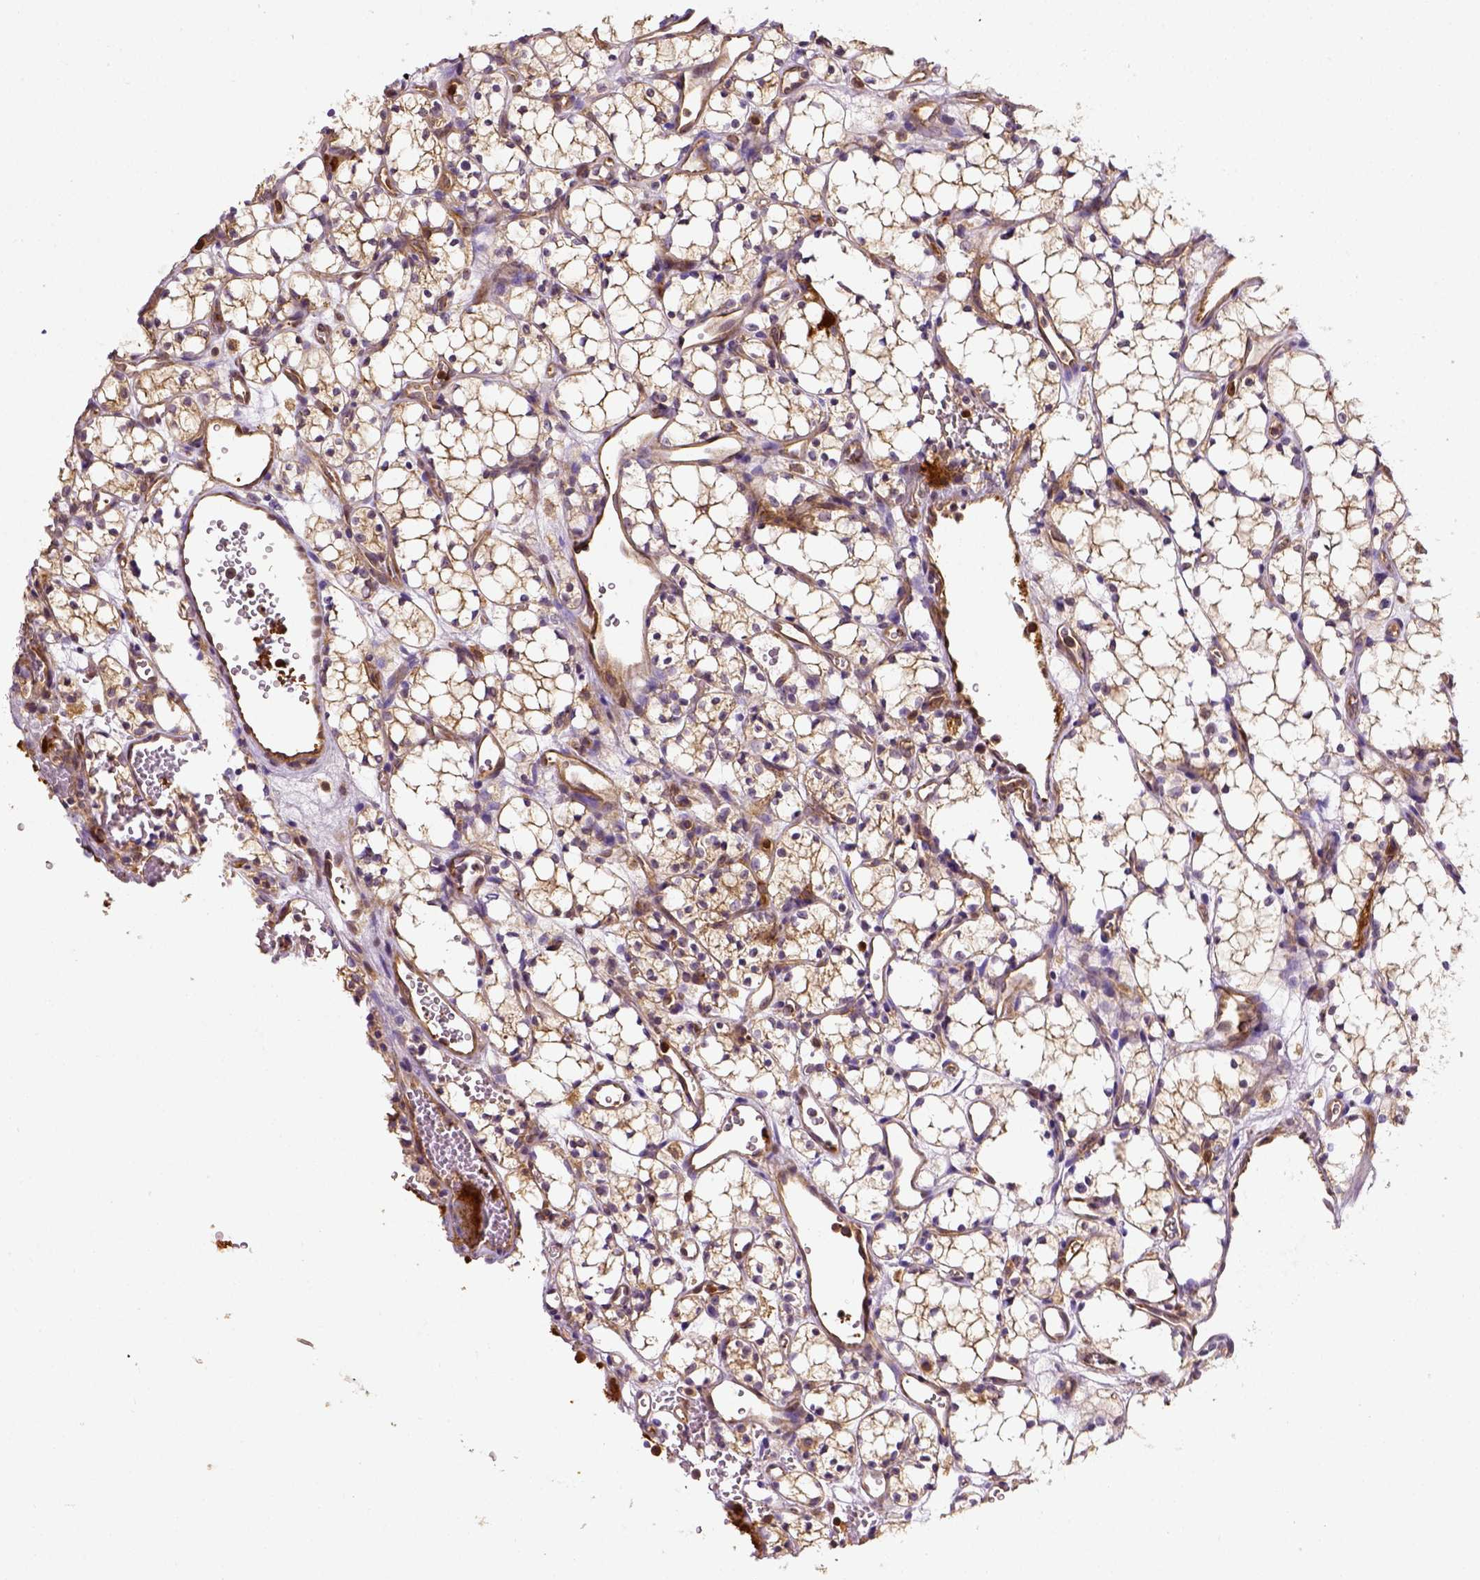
{"staining": {"intensity": "moderate", "quantity": ">75%", "location": "cytoplasmic/membranous"}, "tissue": "renal cancer", "cell_type": "Tumor cells", "image_type": "cancer", "snomed": [{"axis": "morphology", "description": "Adenocarcinoma, NOS"}, {"axis": "topography", "description": "Kidney"}], "caption": "Immunohistochemistry (IHC) photomicrograph of human adenocarcinoma (renal) stained for a protein (brown), which exhibits medium levels of moderate cytoplasmic/membranous positivity in about >75% of tumor cells.", "gene": "MATK", "patient": {"sex": "female", "age": 69}}